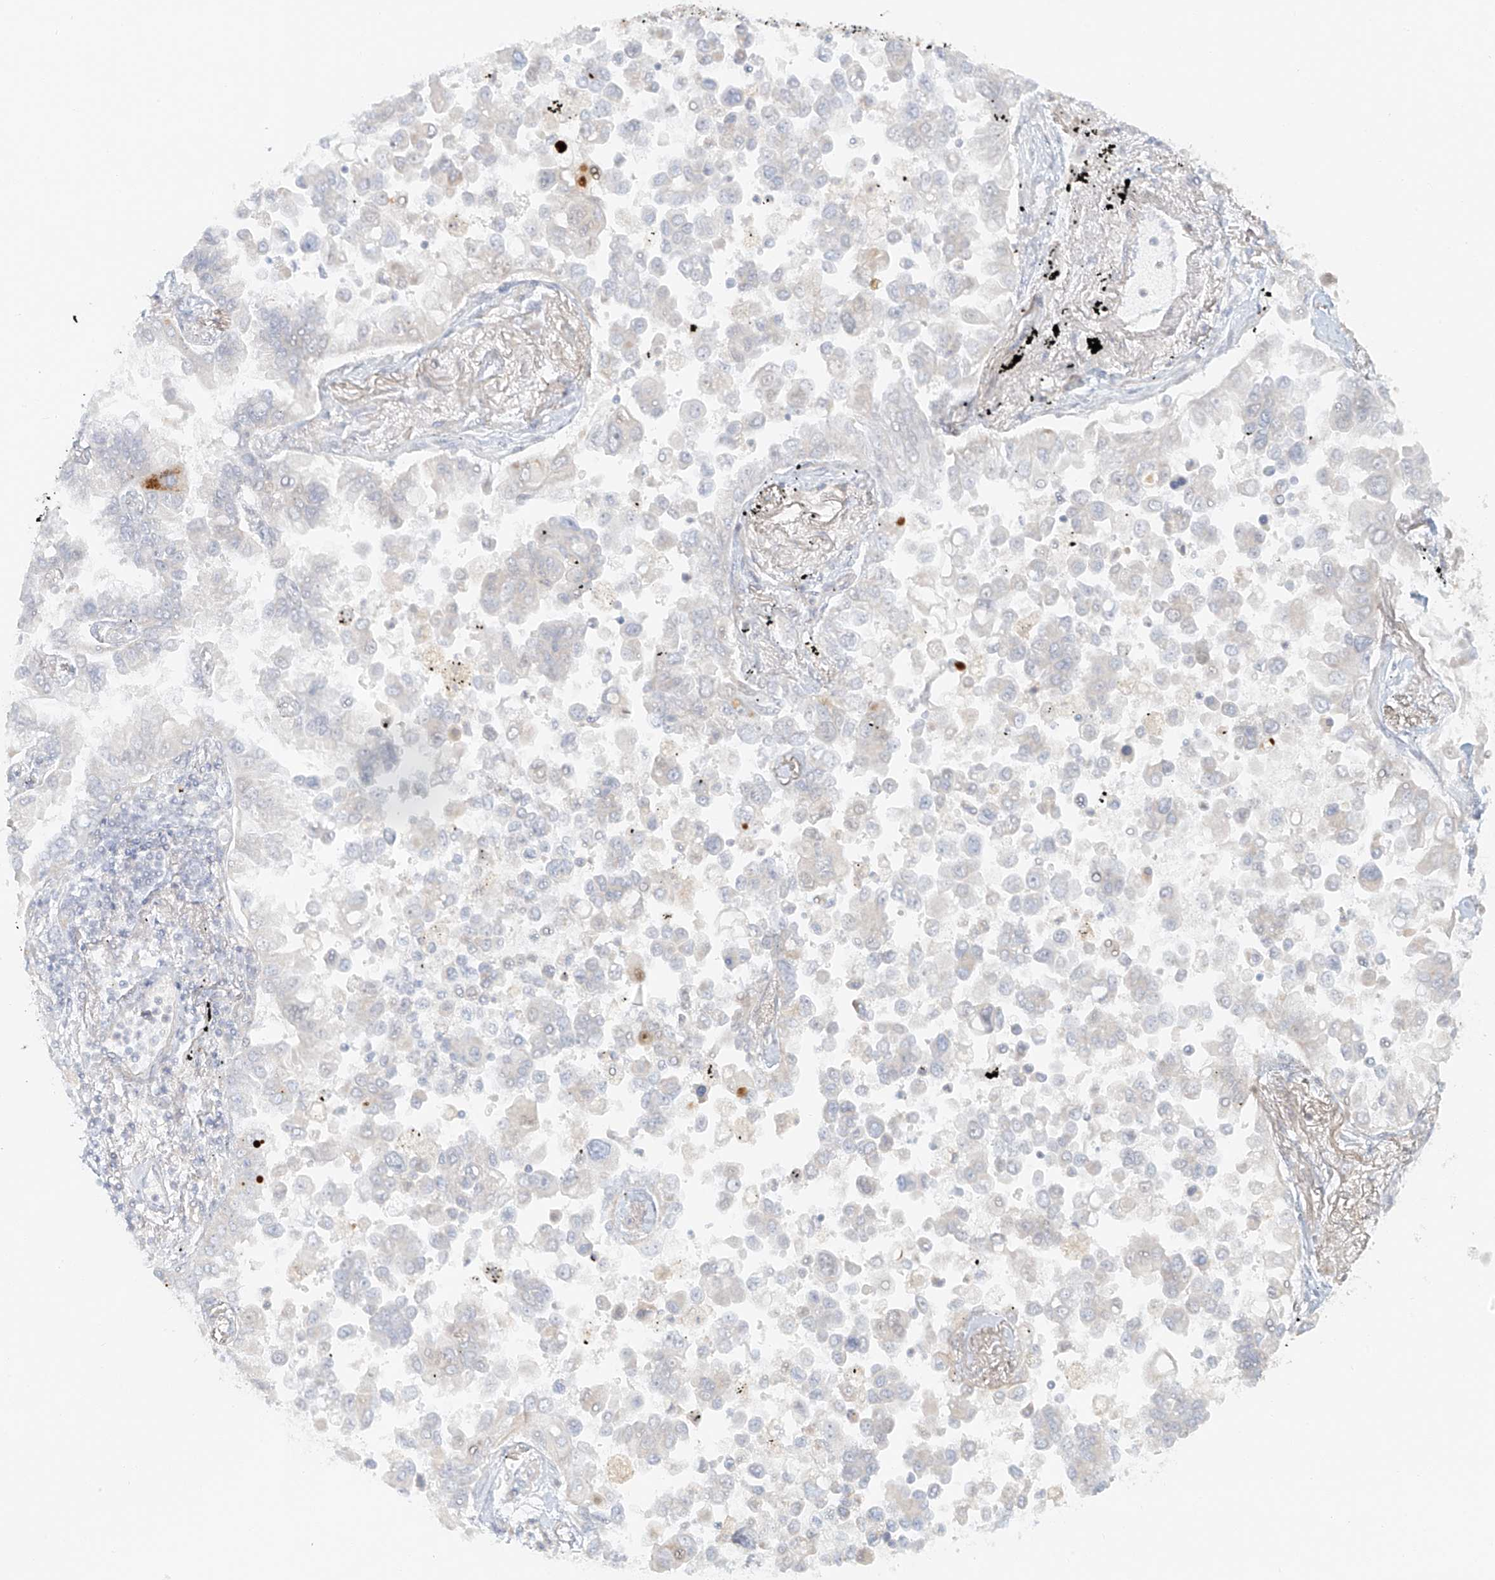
{"staining": {"intensity": "negative", "quantity": "none", "location": "none"}, "tissue": "lung cancer", "cell_type": "Tumor cells", "image_type": "cancer", "snomed": [{"axis": "morphology", "description": "Adenocarcinoma, NOS"}, {"axis": "topography", "description": "Lung"}], "caption": "Immunohistochemistry histopathology image of adenocarcinoma (lung) stained for a protein (brown), which shows no staining in tumor cells. (DAB IHC with hematoxylin counter stain).", "gene": "MIPEP", "patient": {"sex": "female", "age": 67}}